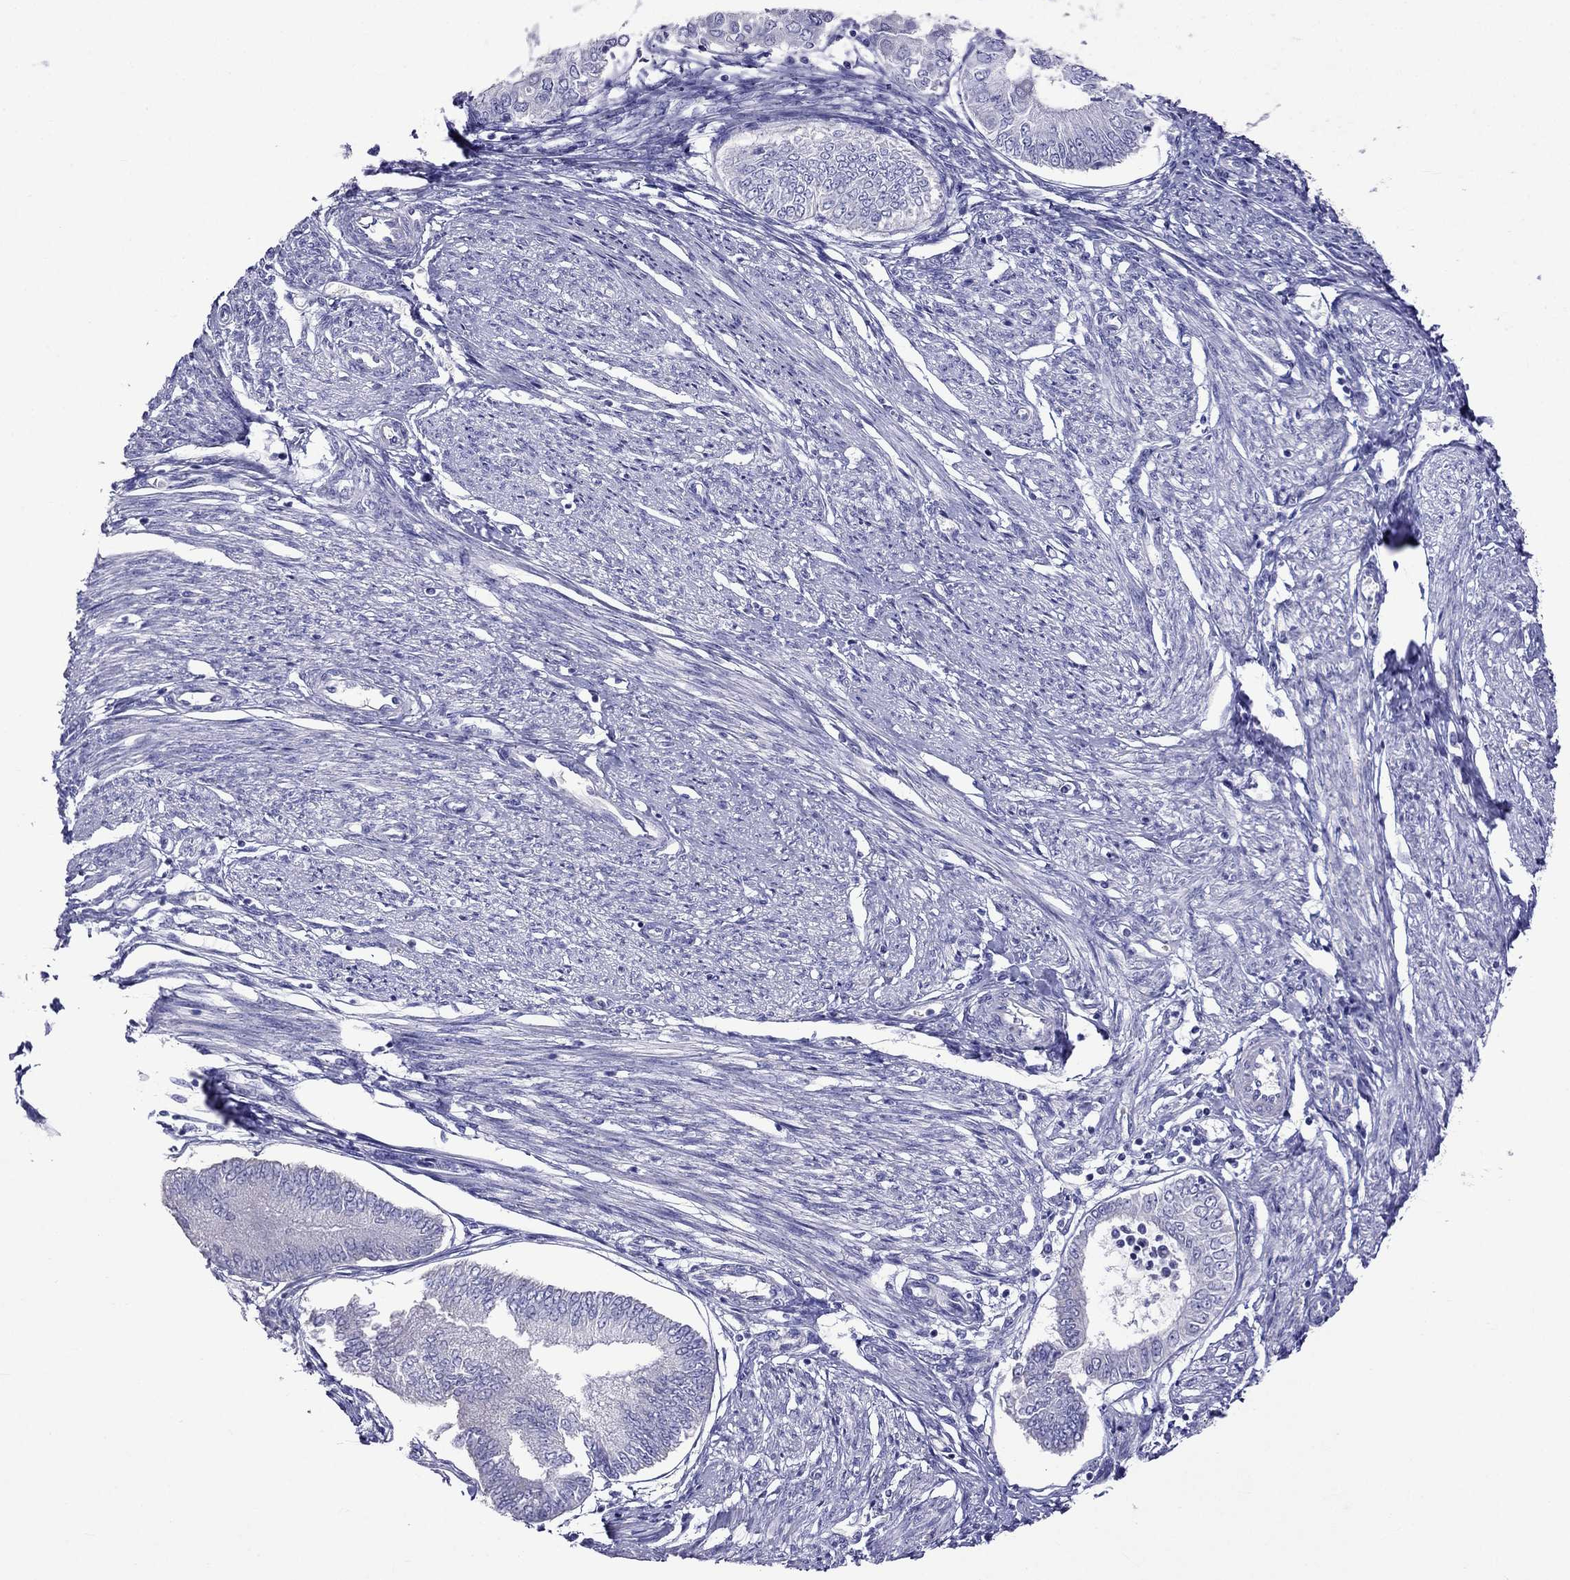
{"staining": {"intensity": "negative", "quantity": "none", "location": "none"}, "tissue": "endometrial cancer", "cell_type": "Tumor cells", "image_type": "cancer", "snomed": [{"axis": "morphology", "description": "Adenocarcinoma, NOS"}, {"axis": "topography", "description": "Endometrium"}], "caption": "The micrograph demonstrates no significant positivity in tumor cells of adenocarcinoma (endometrial). (DAB IHC with hematoxylin counter stain).", "gene": "TDRD1", "patient": {"sex": "female", "age": 68}}